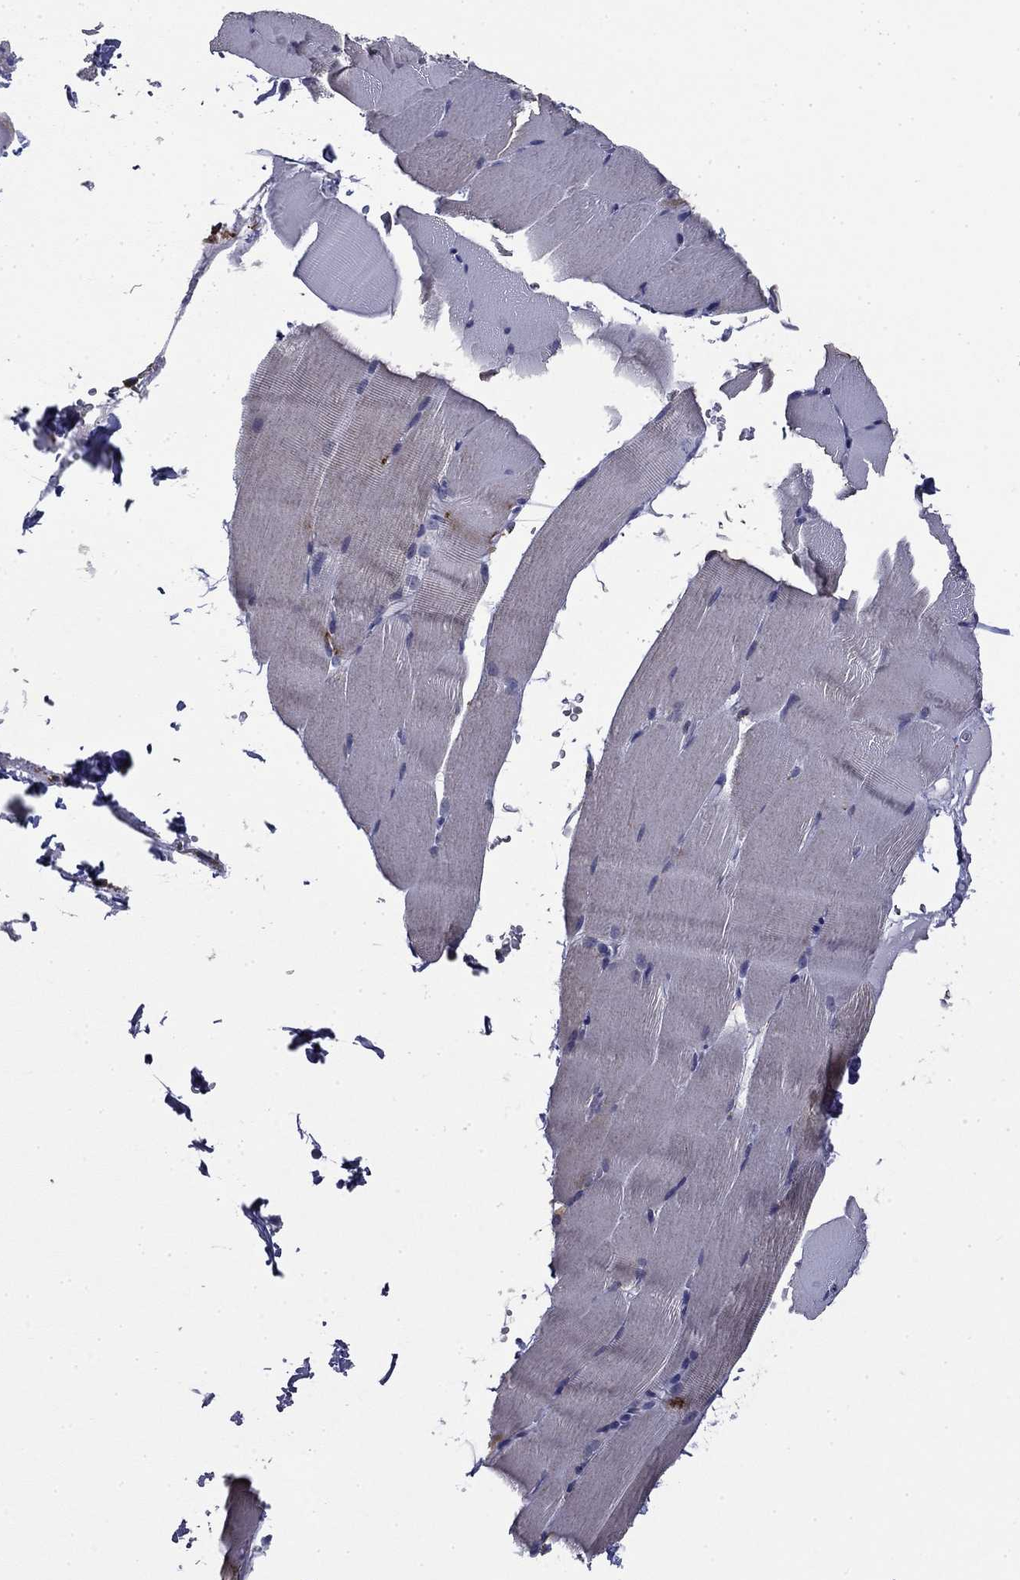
{"staining": {"intensity": "negative", "quantity": "none", "location": "none"}, "tissue": "skeletal muscle", "cell_type": "Myocytes", "image_type": "normal", "snomed": [{"axis": "morphology", "description": "Normal tissue, NOS"}, {"axis": "topography", "description": "Skeletal muscle"}], "caption": "The immunohistochemistry (IHC) histopathology image has no significant staining in myocytes of skeletal muscle. (Stains: DAB (3,3'-diaminobenzidine) immunohistochemistry with hematoxylin counter stain, Microscopy: brightfield microscopy at high magnification).", "gene": "BCL2L14", "patient": {"sex": "female", "age": 37}}